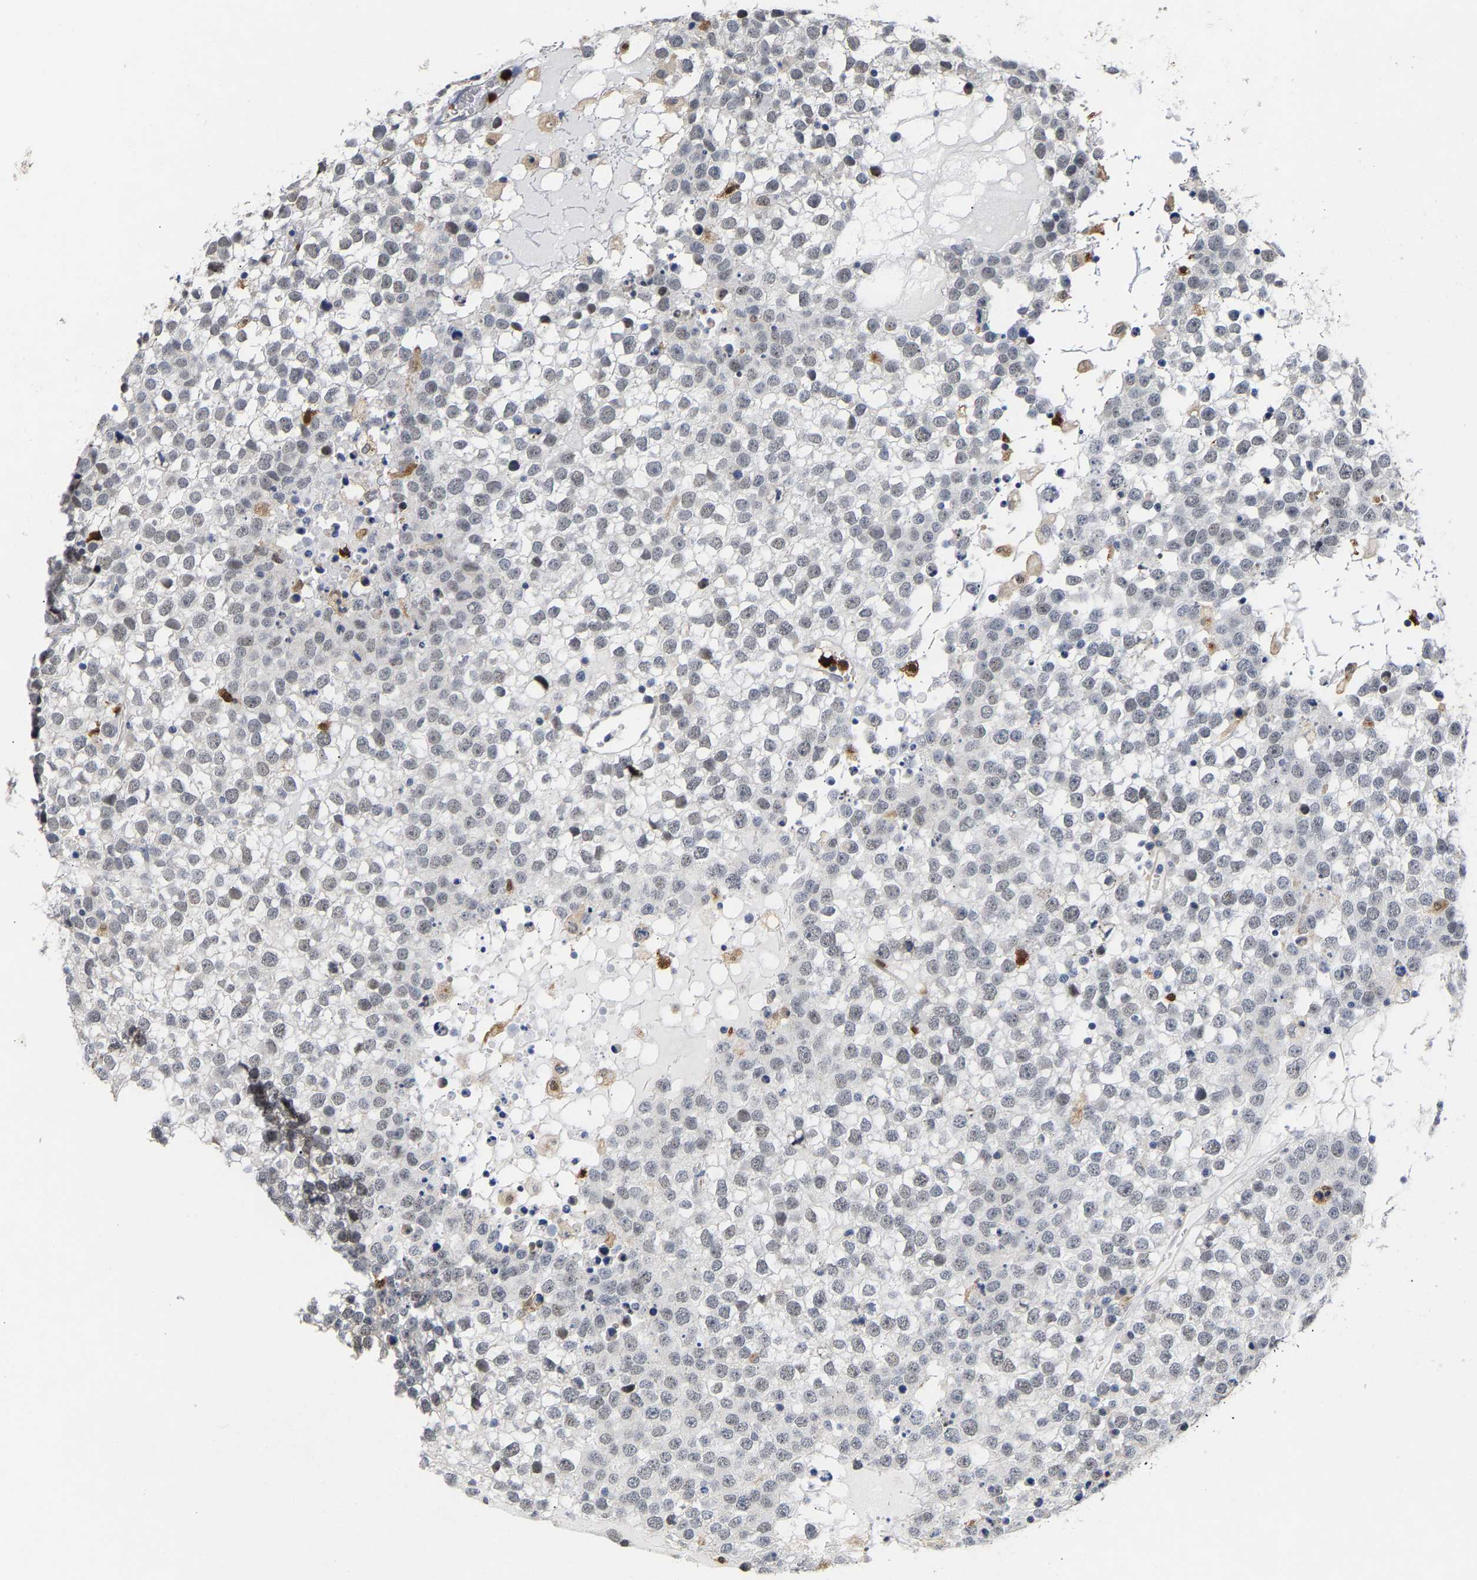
{"staining": {"intensity": "weak", "quantity": "<25%", "location": "nuclear"}, "tissue": "testis cancer", "cell_type": "Tumor cells", "image_type": "cancer", "snomed": [{"axis": "morphology", "description": "Seminoma, NOS"}, {"axis": "topography", "description": "Testis"}], "caption": "Tumor cells show no significant expression in seminoma (testis).", "gene": "TDRD7", "patient": {"sex": "male", "age": 65}}